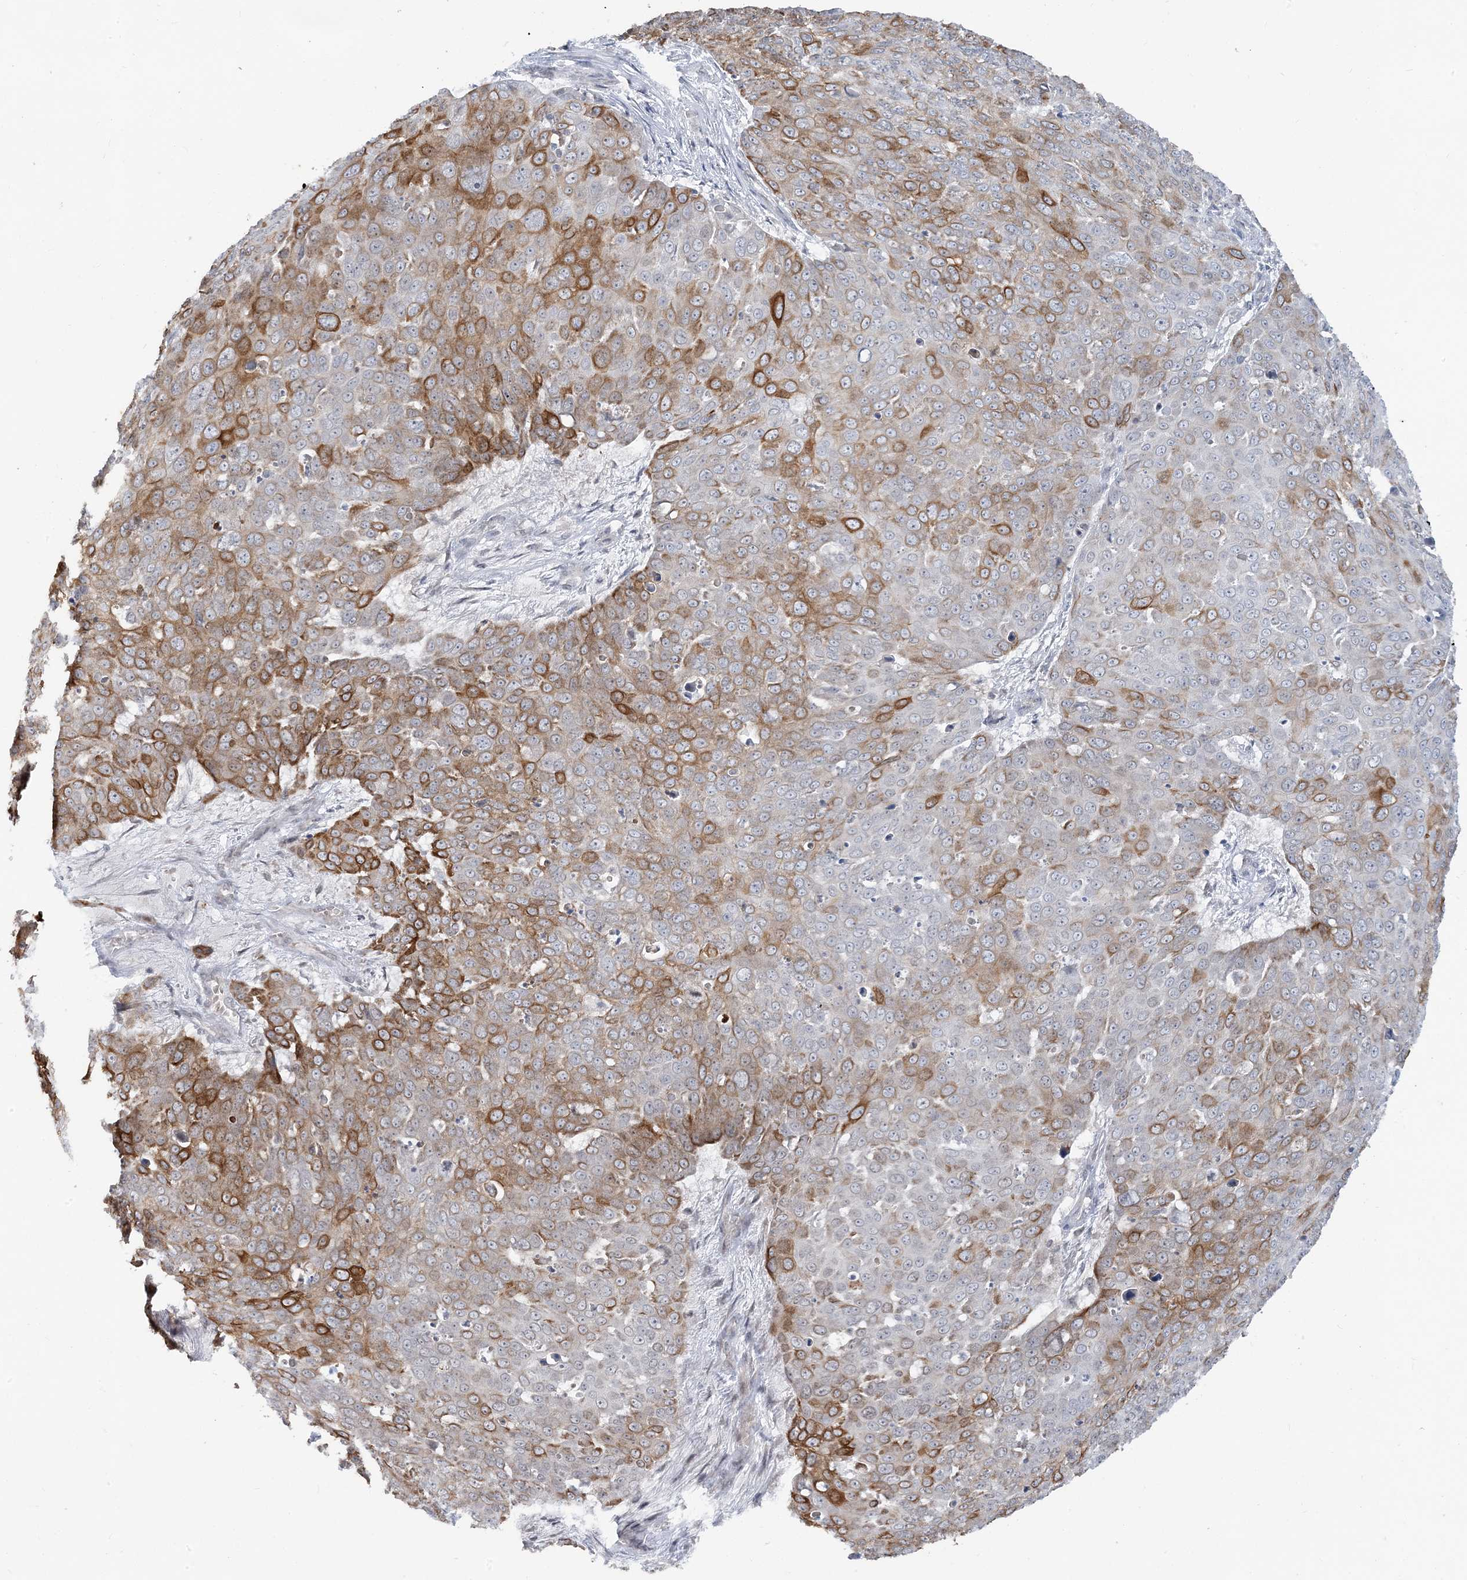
{"staining": {"intensity": "moderate", "quantity": "25%-75%", "location": "cytoplasmic/membranous"}, "tissue": "skin cancer", "cell_type": "Tumor cells", "image_type": "cancer", "snomed": [{"axis": "morphology", "description": "Squamous cell carcinoma, NOS"}, {"axis": "topography", "description": "Skin"}], "caption": "An immunohistochemistry histopathology image of tumor tissue is shown. Protein staining in brown labels moderate cytoplasmic/membranous positivity in skin cancer (squamous cell carcinoma) within tumor cells.", "gene": "LEXM", "patient": {"sex": "male", "age": 71}}